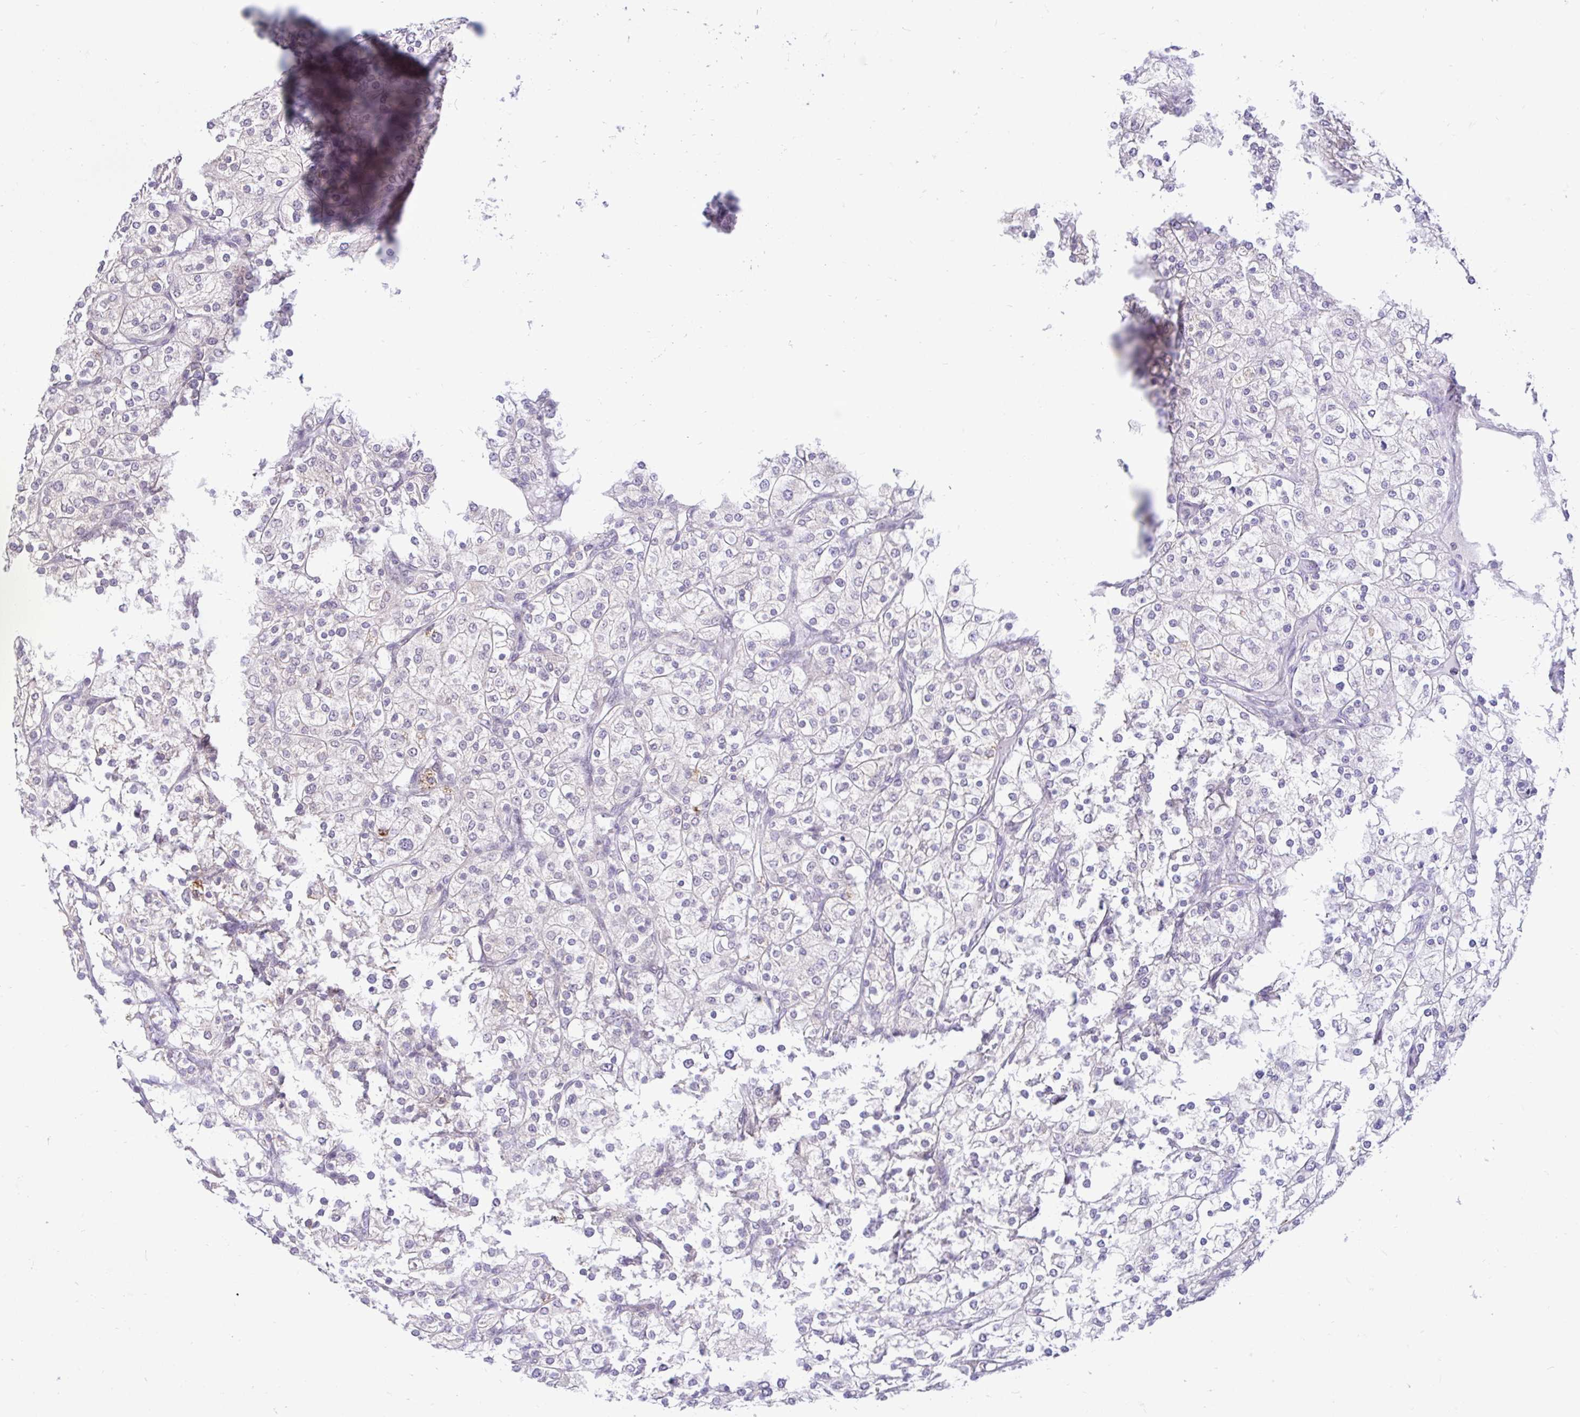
{"staining": {"intensity": "negative", "quantity": "none", "location": "none"}, "tissue": "renal cancer", "cell_type": "Tumor cells", "image_type": "cancer", "snomed": [{"axis": "morphology", "description": "Adenocarcinoma, NOS"}, {"axis": "topography", "description": "Kidney"}], "caption": "This is a photomicrograph of immunohistochemistry (IHC) staining of renal cancer, which shows no expression in tumor cells.", "gene": "PYCR2", "patient": {"sex": "male", "age": 80}}